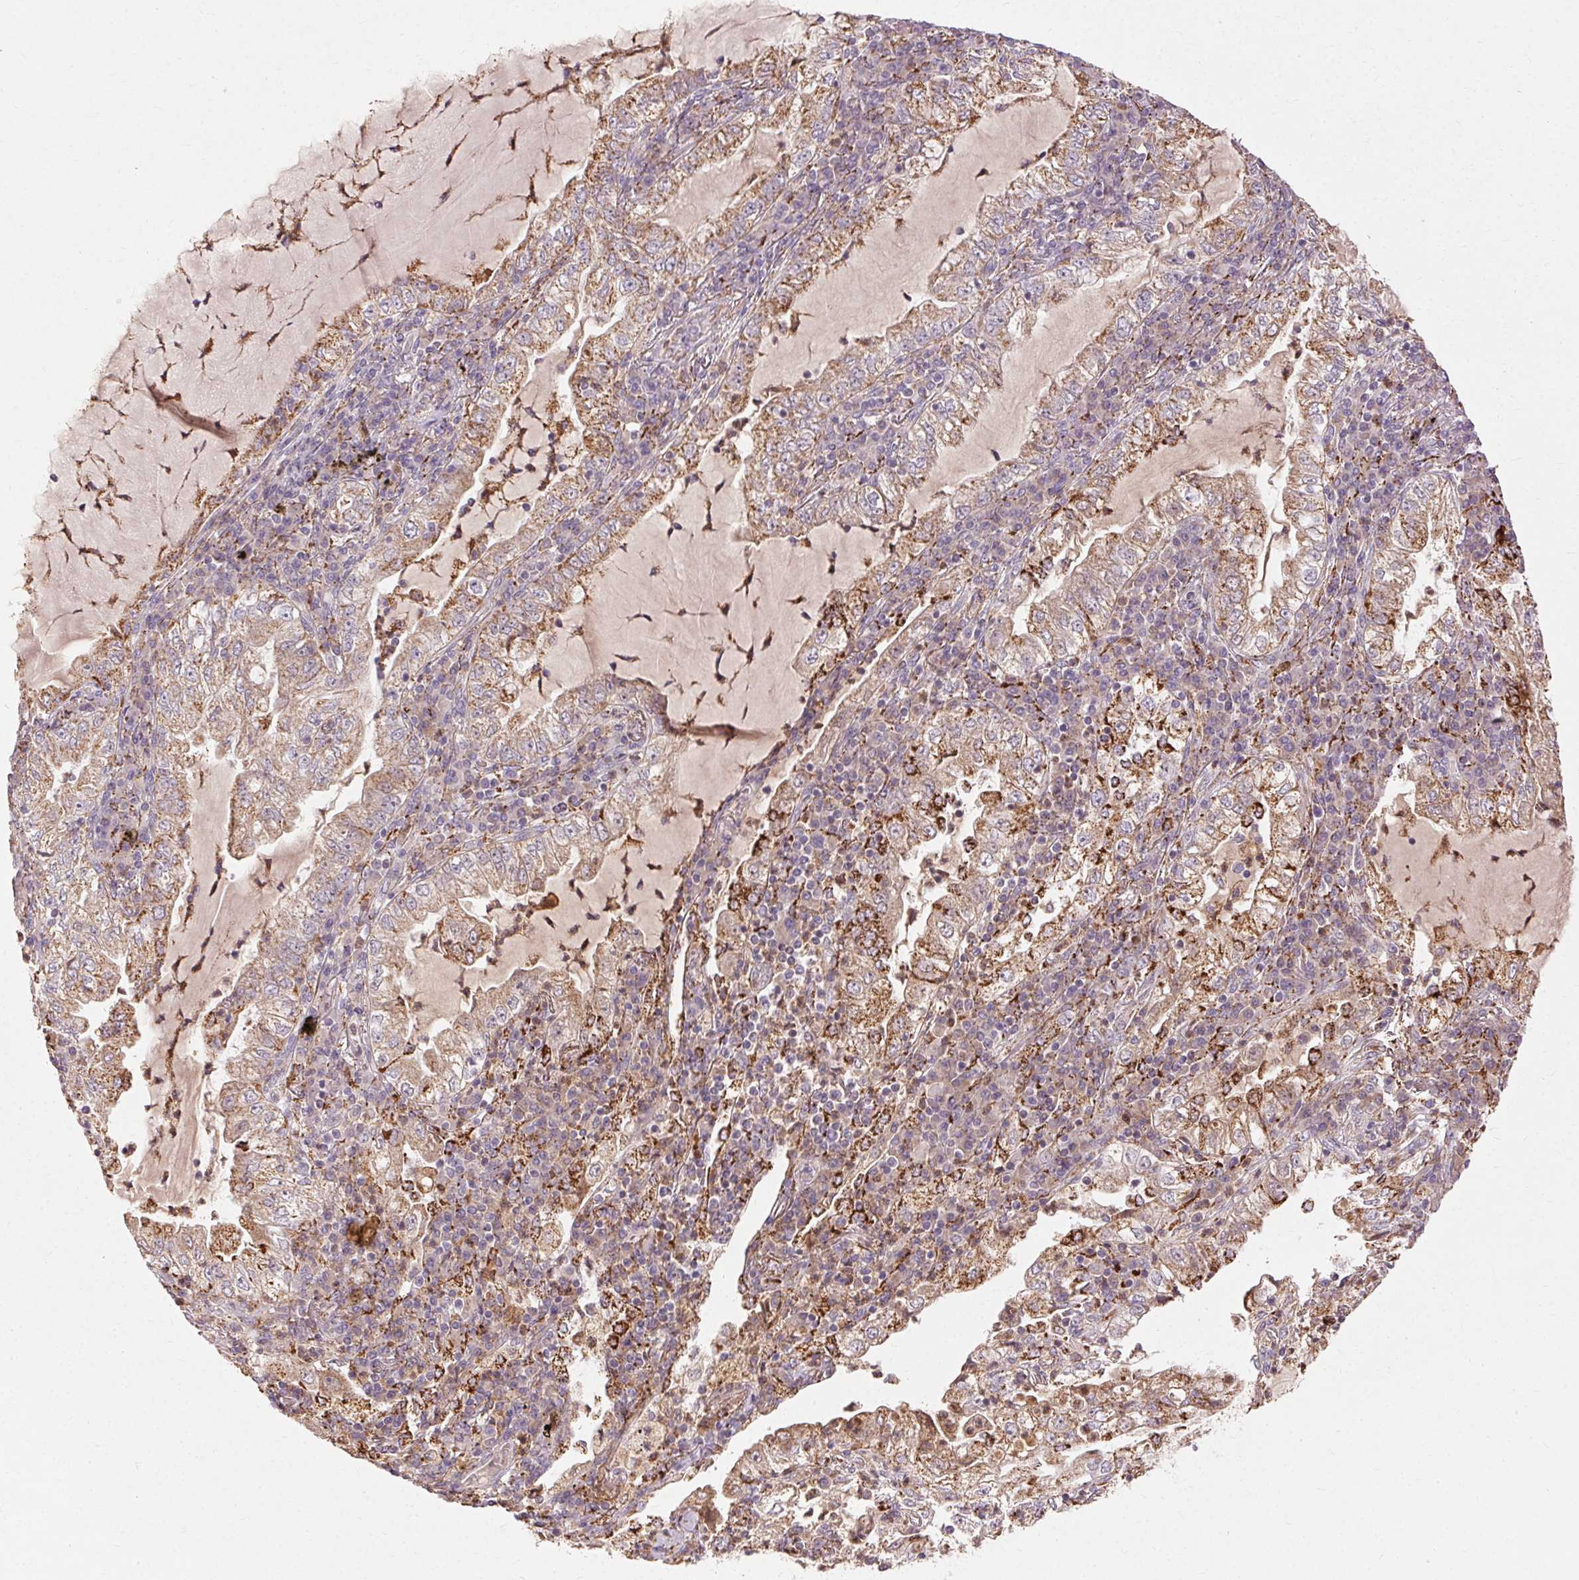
{"staining": {"intensity": "moderate", "quantity": "25%-75%", "location": "cytoplasmic/membranous"}, "tissue": "lung cancer", "cell_type": "Tumor cells", "image_type": "cancer", "snomed": [{"axis": "morphology", "description": "Adenocarcinoma, NOS"}, {"axis": "topography", "description": "Lung"}], "caption": "Human lung cancer stained with a protein marker shows moderate staining in tumor cells.", "gene": "REP15", "patient": {"sex": "female", "age": 73}}